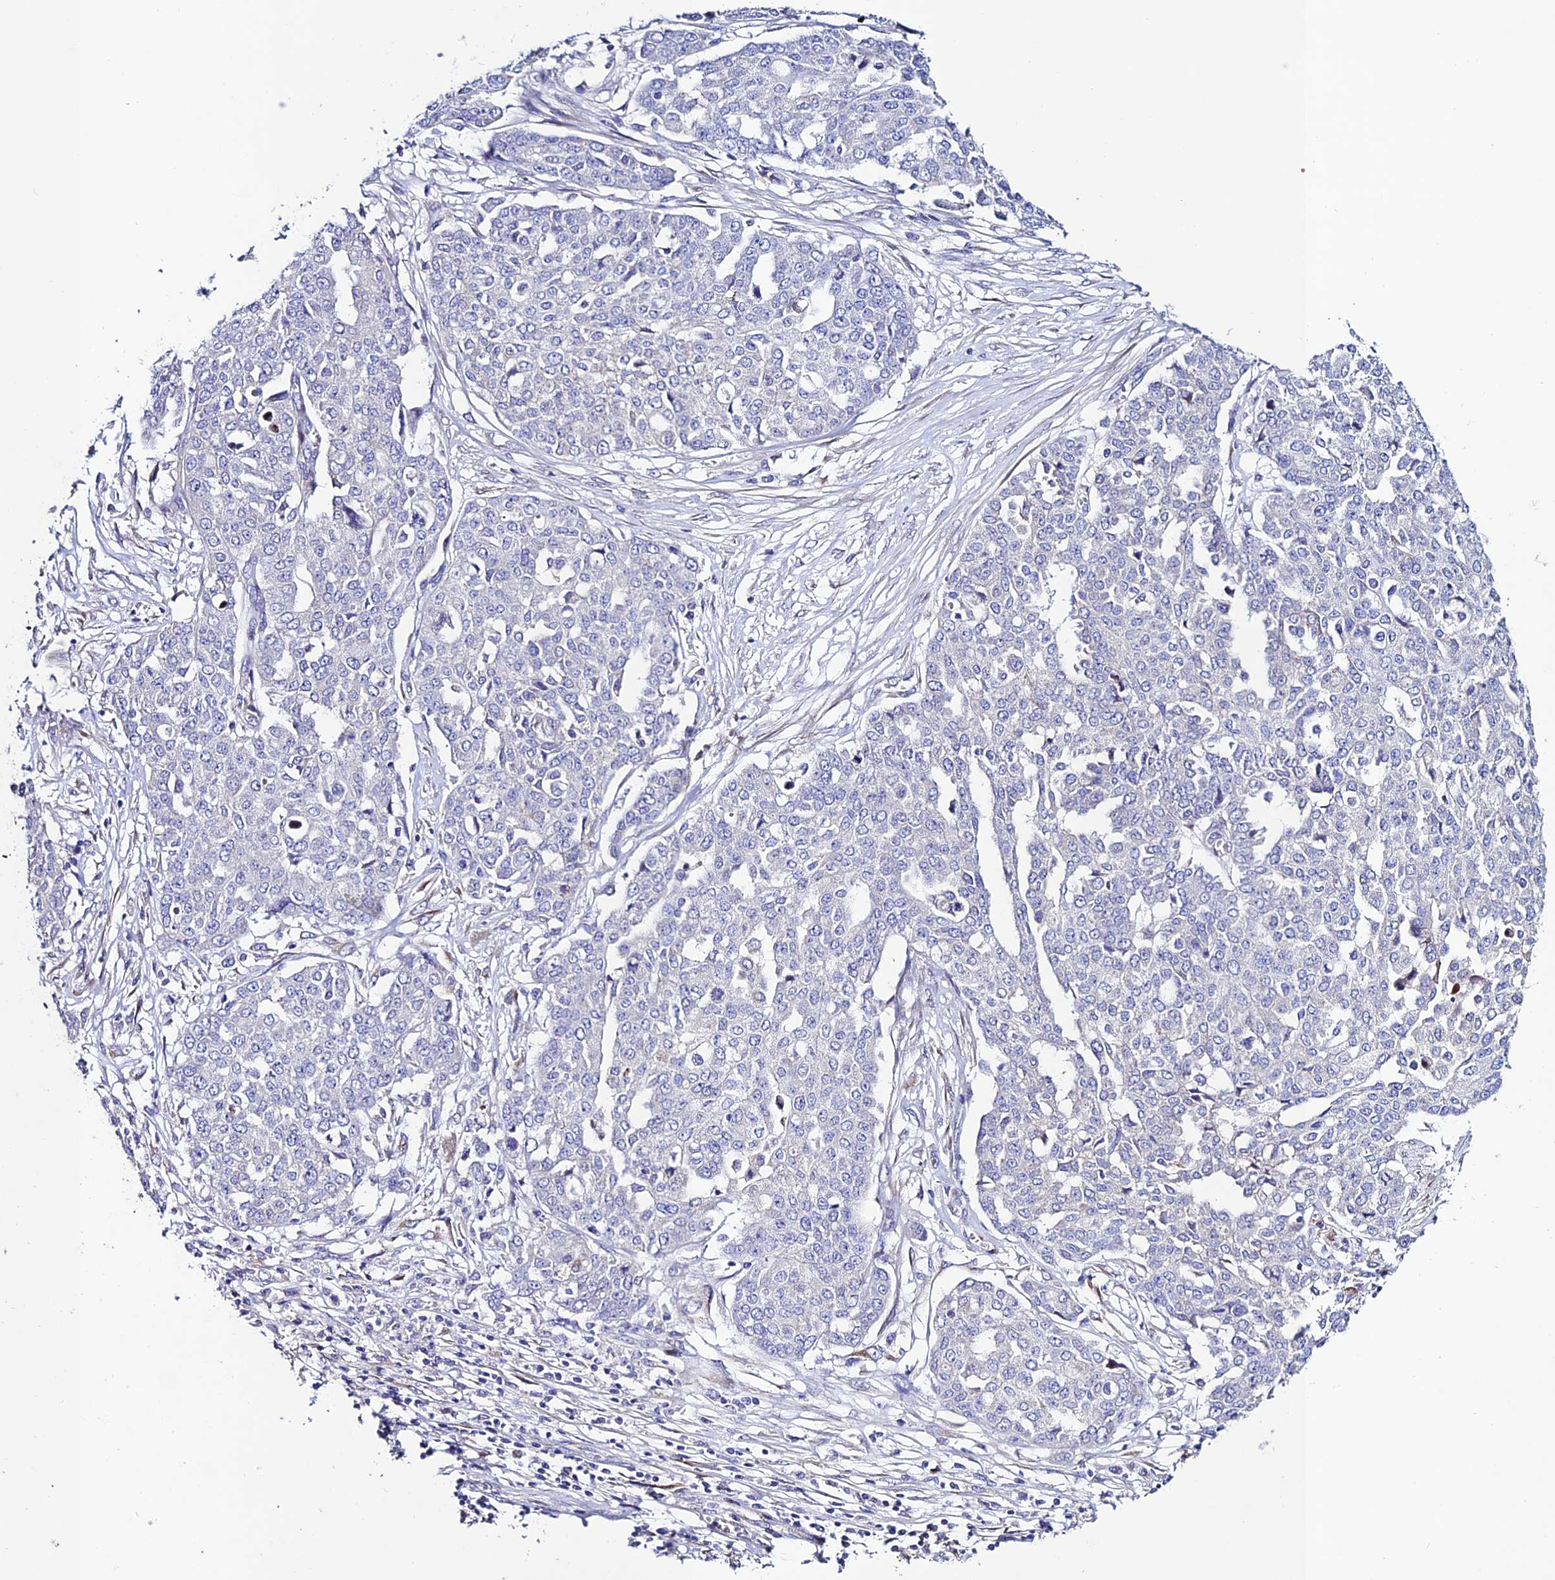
{"staining": {"intensity": "negative", "quantity": "none", "location": "none"}, "tissue": "ovarian cancer", "cell_type": "Tumor cells", "image_type": "cancer", "snomed": [{"axis": "morphology", "description": "Cystadenocarcinoma, serous, NOS"}, {"axis": "topography", "description": "Soft tissue"}, {"axis": "topography", "description": "Ovary"}], "caption": "Immunohistochemistry (IHC) of ovarian cancer shows no expression in tumor cells. (DAB immunohistochemistry visualized using brightfield microscopy, high magnification).", "gene": "OR51Q1", "patient": {"sex": "female", "age": 57}}